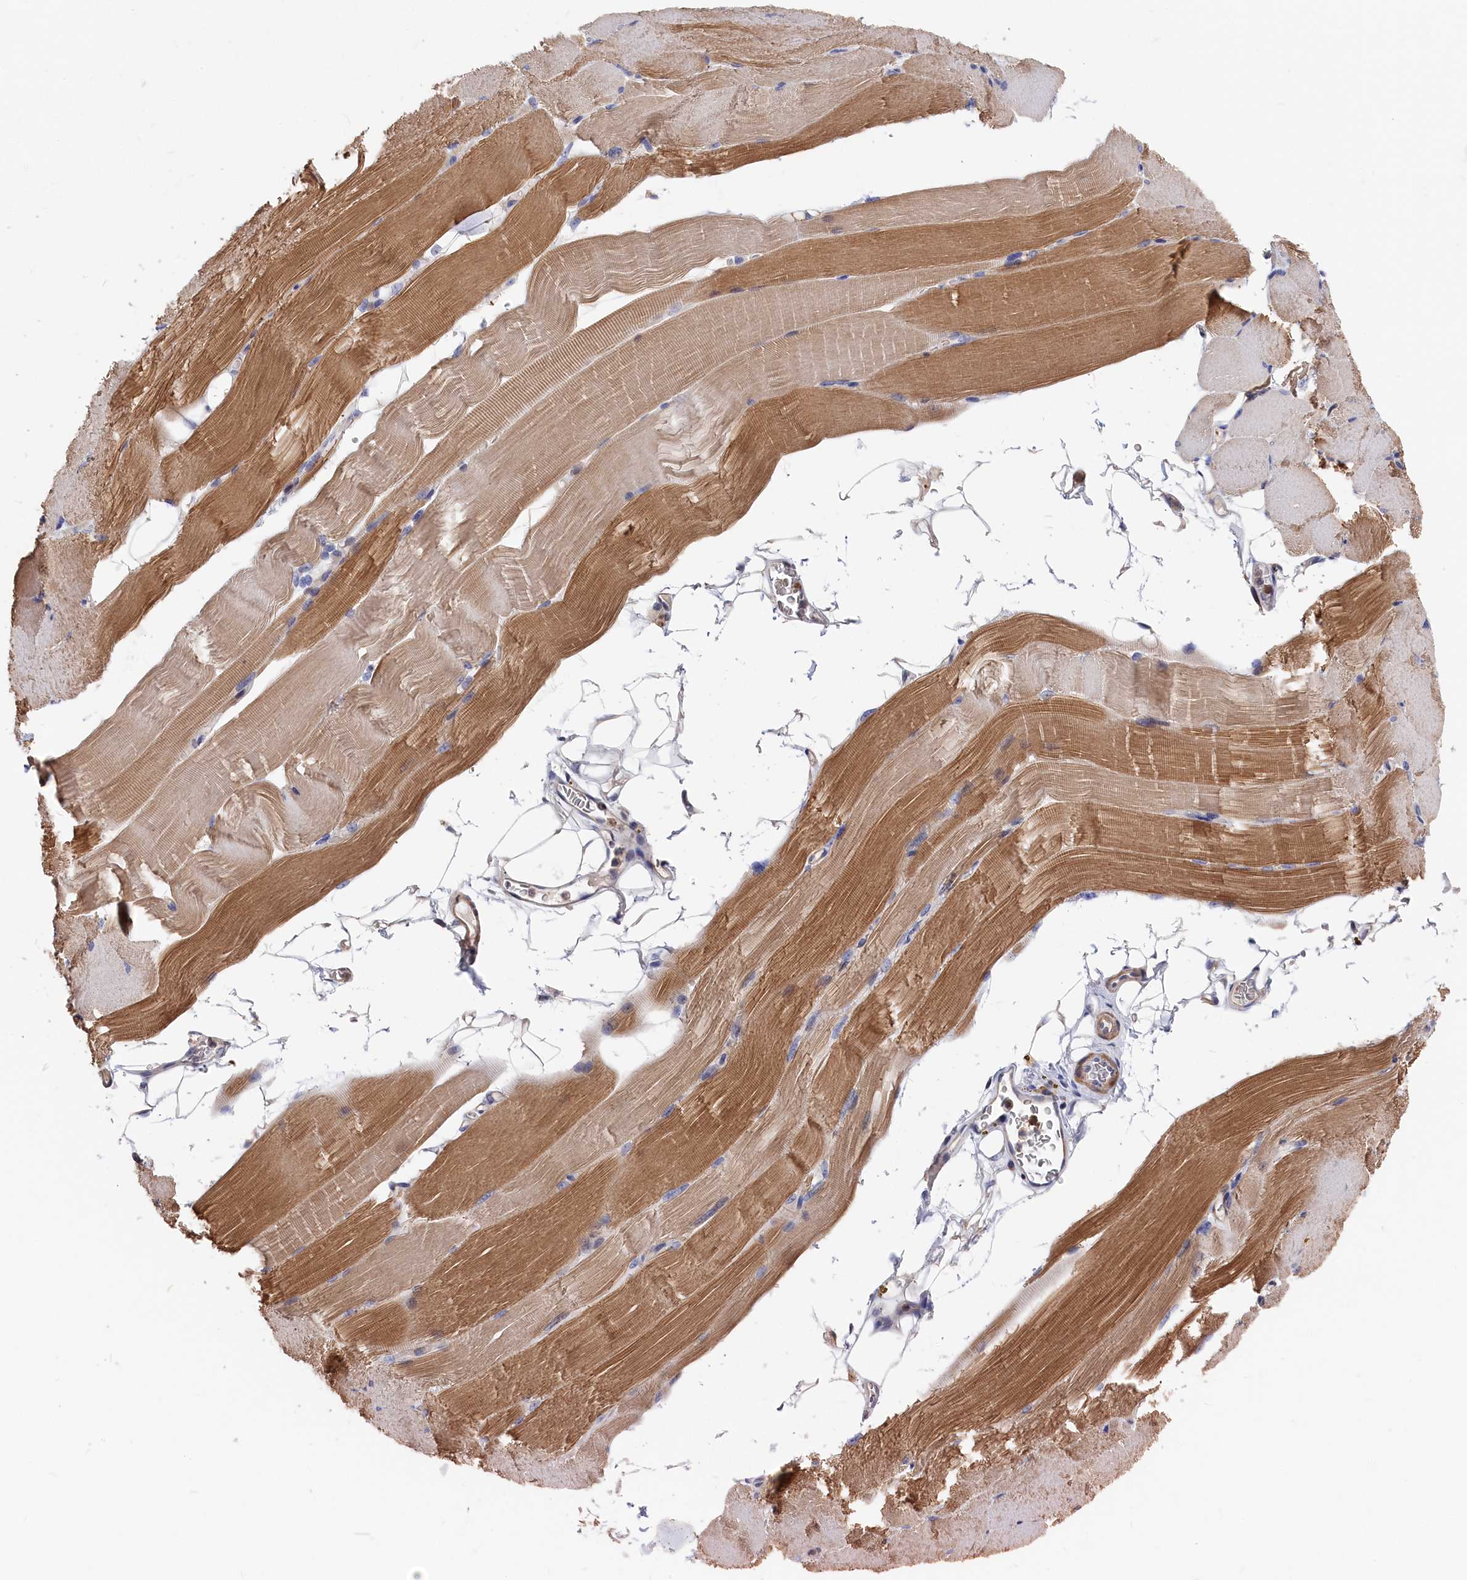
{"staining": {"intensity": "moderate", "quantity": "25%-75%", "location": "cytoplasmic/membranous"}, "tissue": "skeletal muscle", "cell_type": "Myocytes", "image_type": "normal", "snomed": [{"axis": "morphology", "description": "Normal tissue, NOS"}, {"axis": "topography", "description": "Skeletal muscle"}, {"axis": "topography", "description": "Parathyroid gland"}], "caption": "Human skeletal muscle stained for a protein (brown) reveals moderate cytoplasmic/membranous positive expression in approximately 25%-75% of myocytes.", "gene": "CYB5D2", "patient": {"sex": "female", "age": 37}}